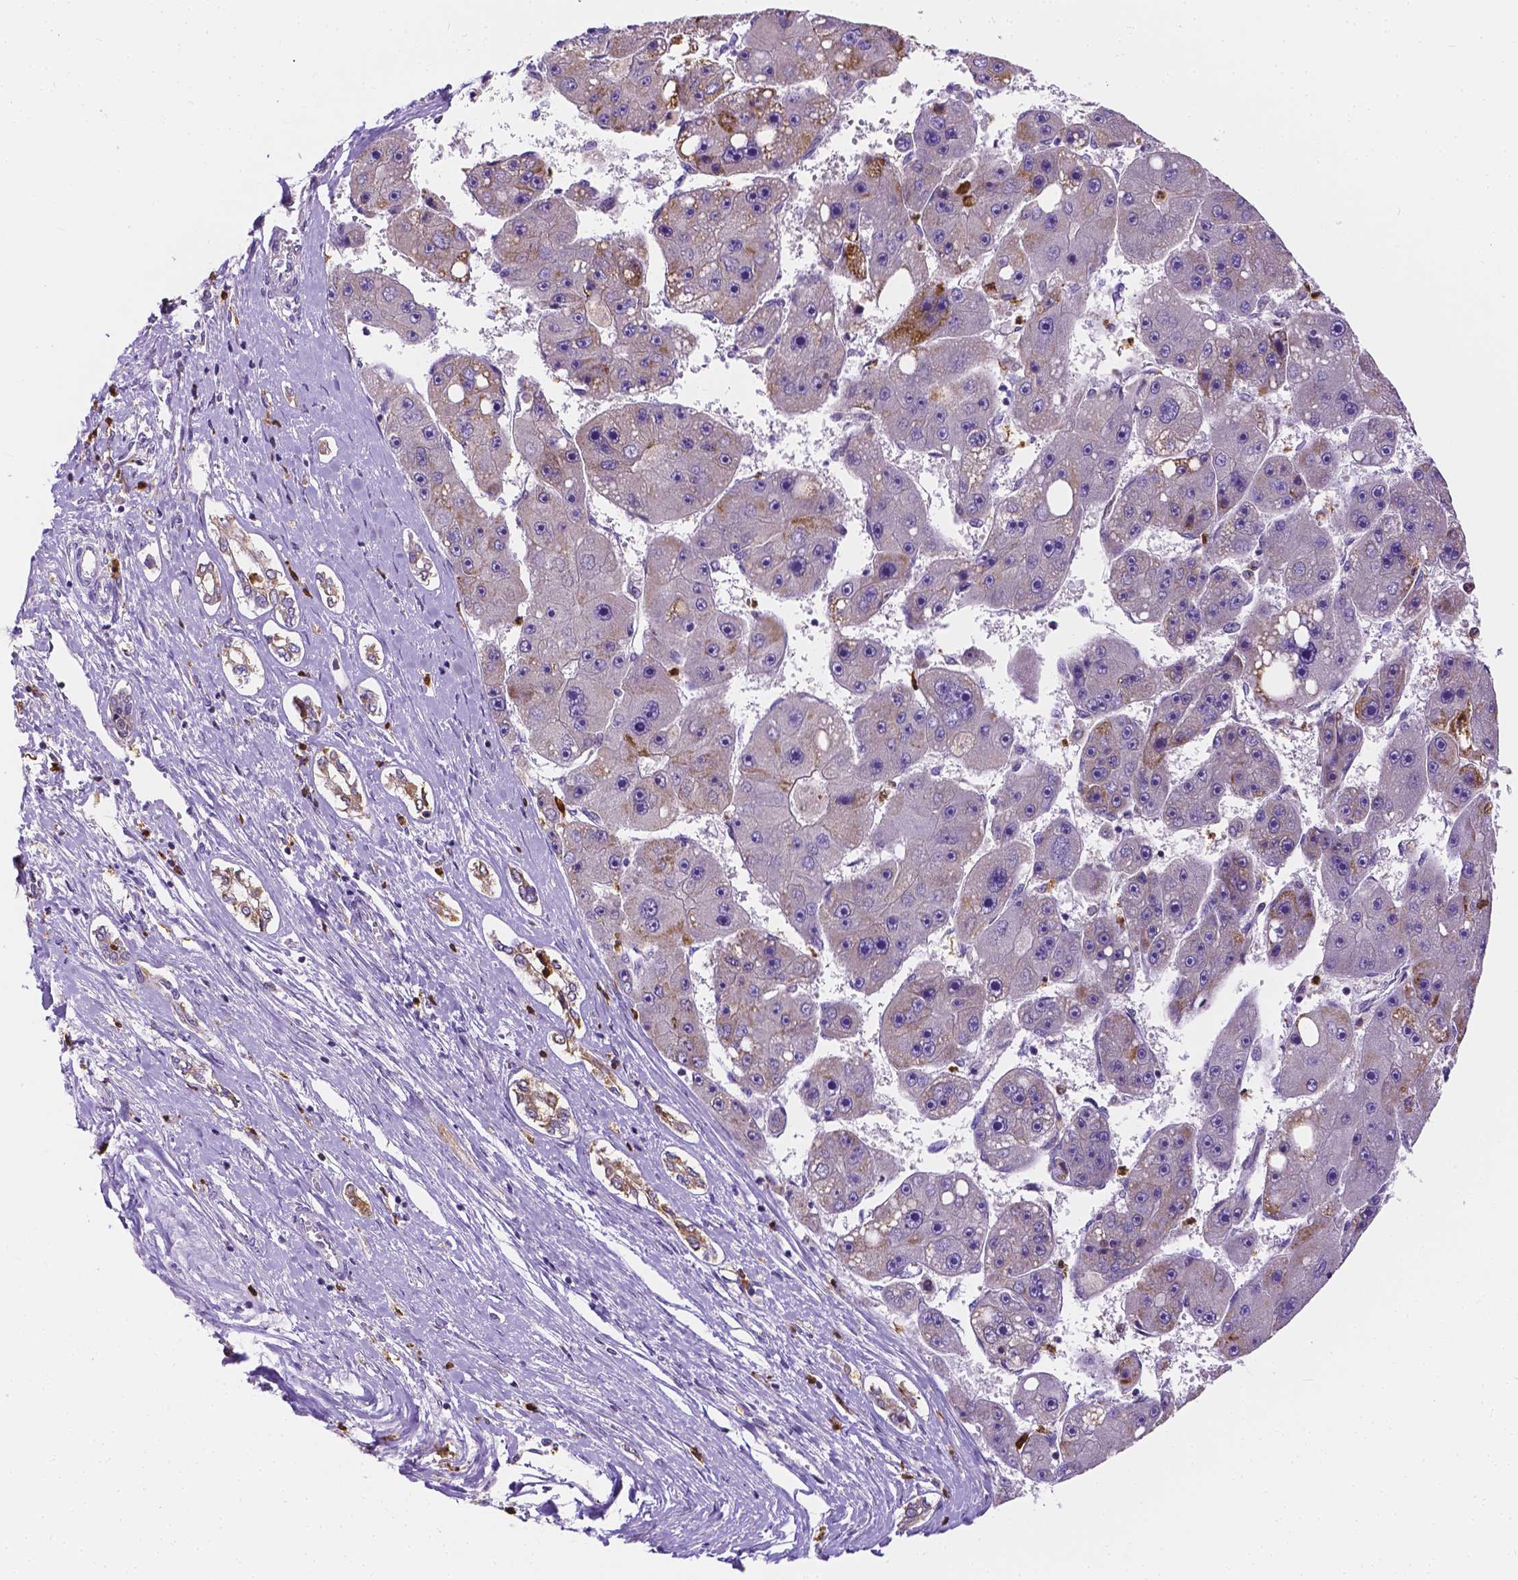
{"staining": {"intensity": "negative", "quantity": "none", "location": "none"}, "tissue": "liver cancer", "cell_type": "Tumor cells", "image_type": "cancer", "snomed": [{"axis": "morphology", "description": "Carcinoma, Hepatocellular, NOS"}, {"axis": "topography", "description": "Liver"}], "caption": "High magnification brightfield microscopy of liver cancer (hepatocellular carcinoma) stained with DAB (3,3'-diaminobenzidine) (brown) and counterstained with hematoxylin (blue): tumor cells show no significant staining. (IHC, brightfield microscopy, high magnification).", "gene": "ZNRD2", "patient": {"sex": "female", "age": 61}}